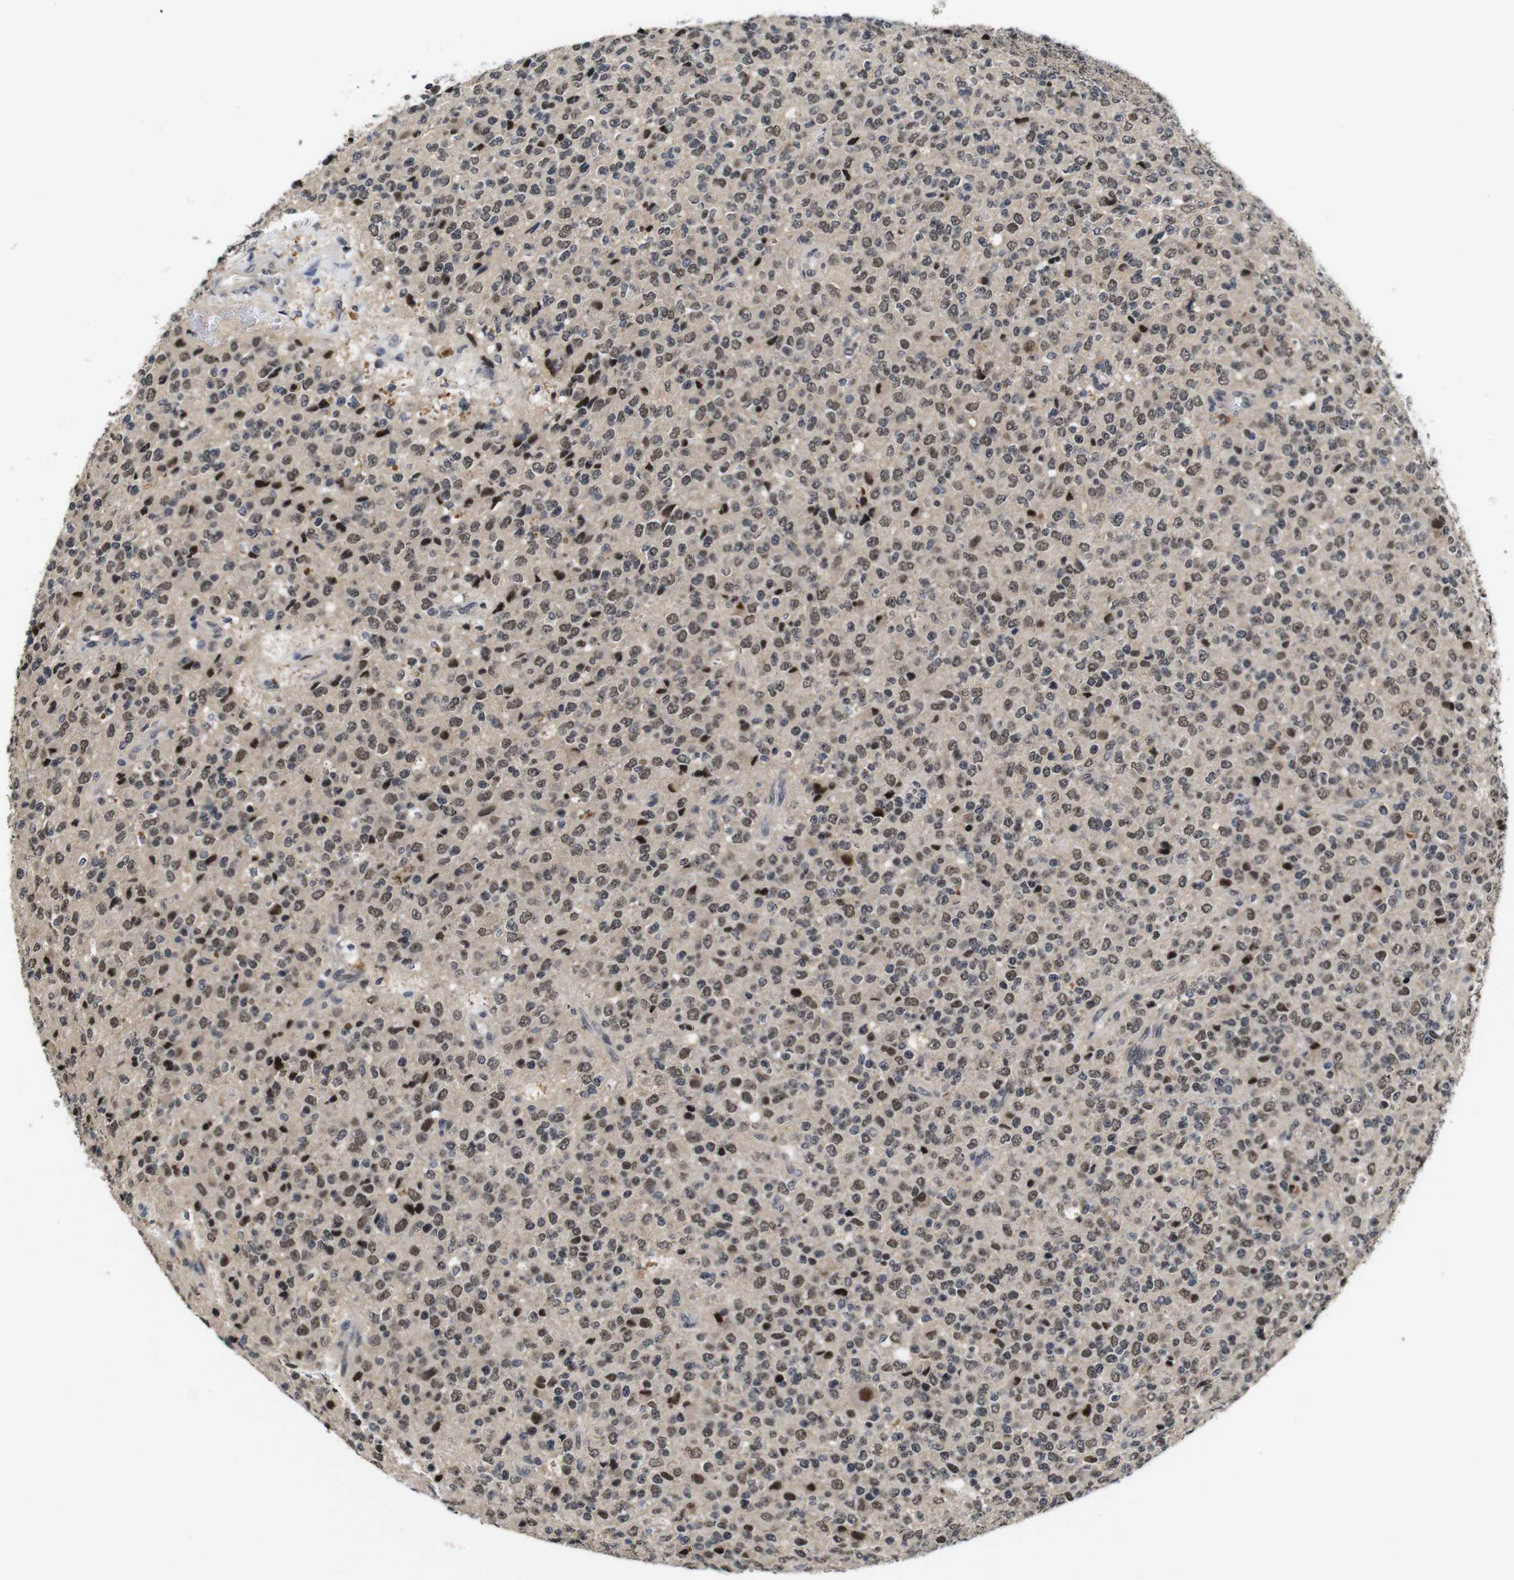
{"staining": {"intensity": "moderate", "quantity": ">75%", "location": "nuclear"}, "tissue": "glioma", "cell_type": "Tumor cells", "image_type": "cancer", "snomed": [{"axis": "morphology", "description": "Glioma, malignant, High grade"}, {"axis": "topography", "description": "pancreas cauda"}], "caption": "An image of human glioma stained for a protein demonstrates moderate nuclear brown staining in tumor cells.", "gene": "ZBTB46", "patient": {"sex": "male", "age": 60}}